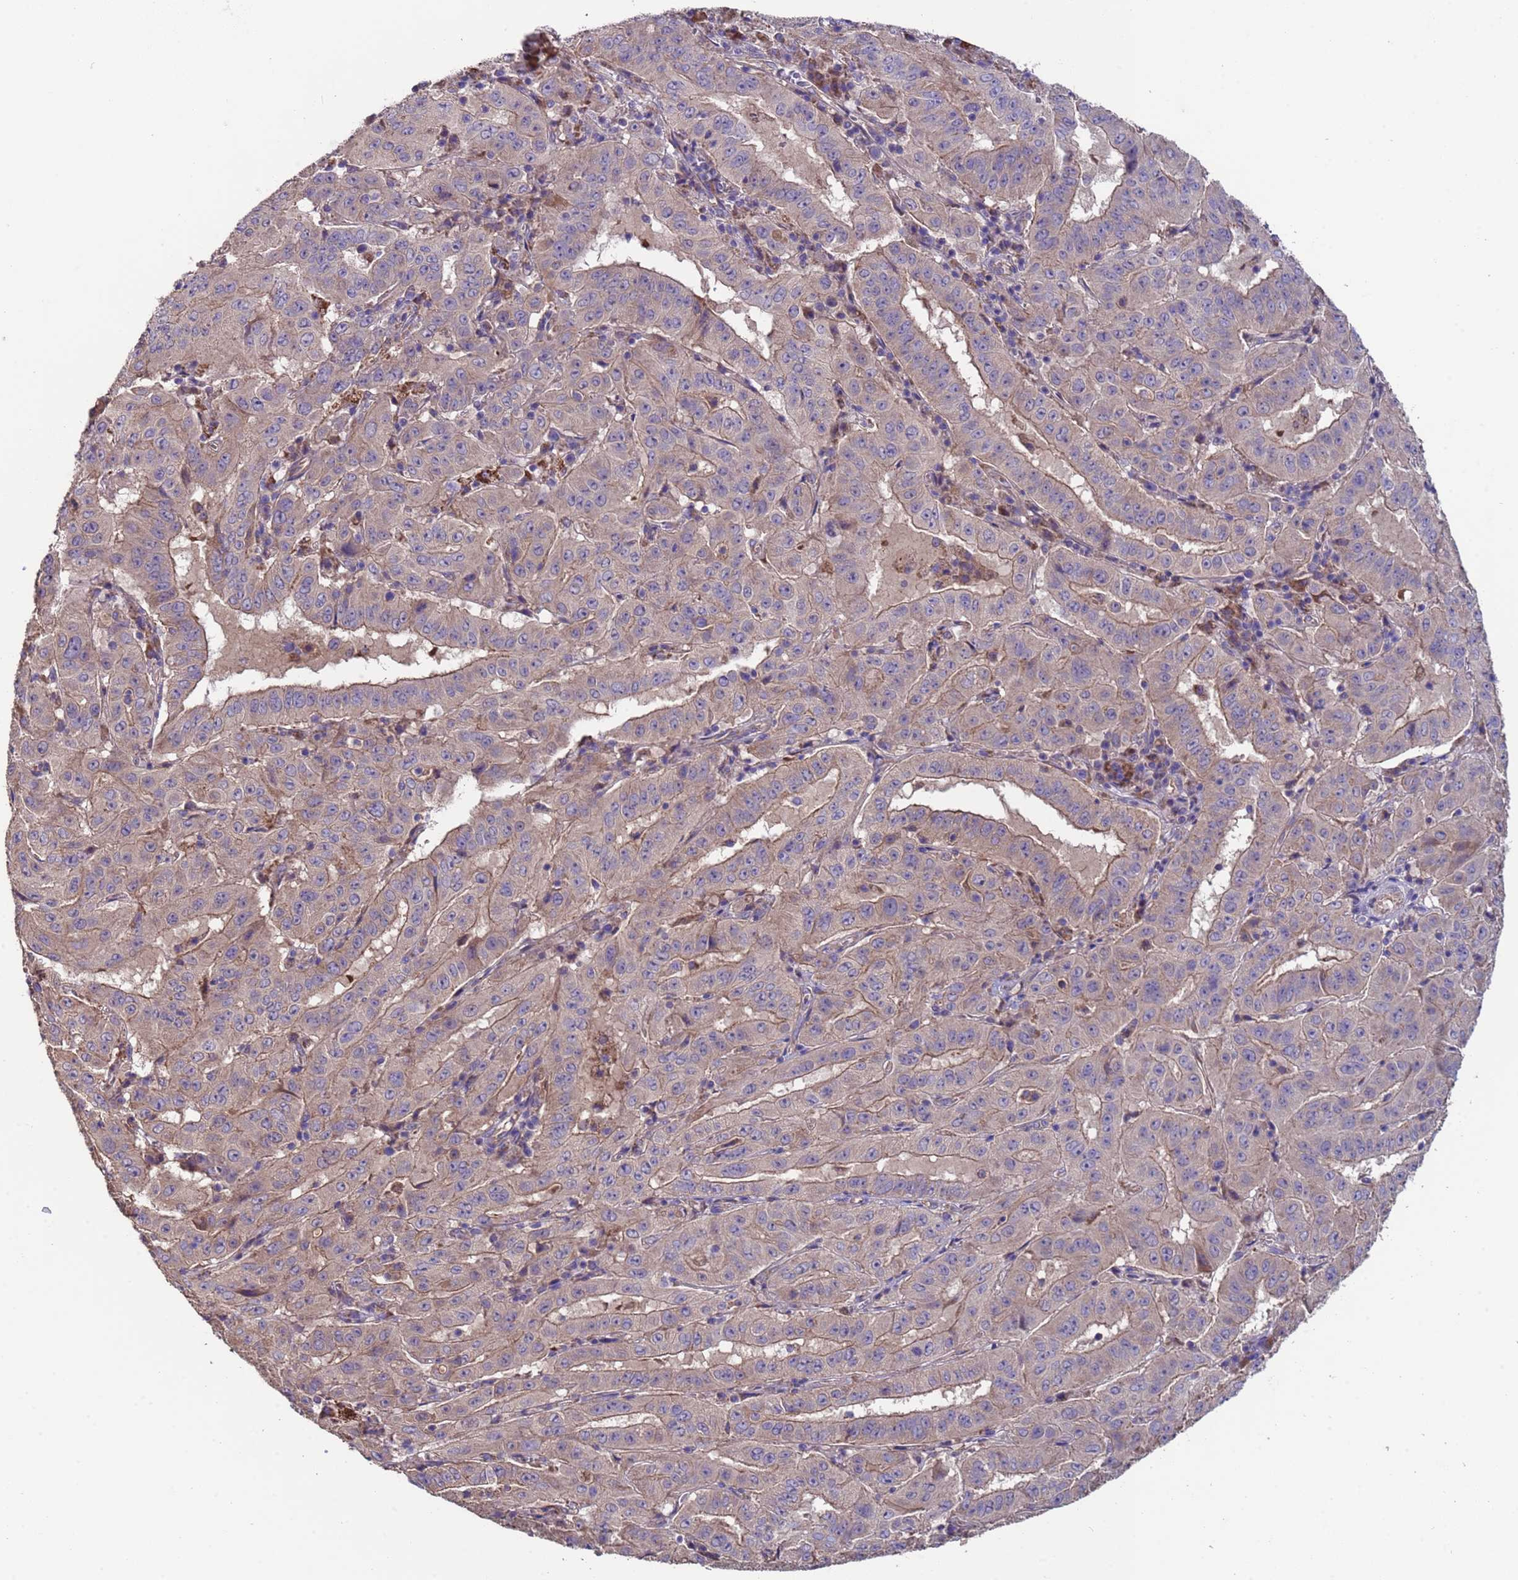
{"staining": {"intensity": "weak", "quantity": "<25%", "location": "cytoplasmic/membranous"}, "tissue": "pancreatic cancer", "cell_type": "Tumor cells", "image_type": "cancer", "snomed": [{"axis": "morphology", "description": "Adenocarcinoma, NOS"}, {"axis": "topography", "description": "Pancreas"}], "caption": "The immunohistochemistry photomicrograph has no significant positivity in tumor cells of adenocarcinoma (pancreatic) tissue.", "gene": "EEF1AKMT1", "patient": {"sex": "male", "age": 63}}